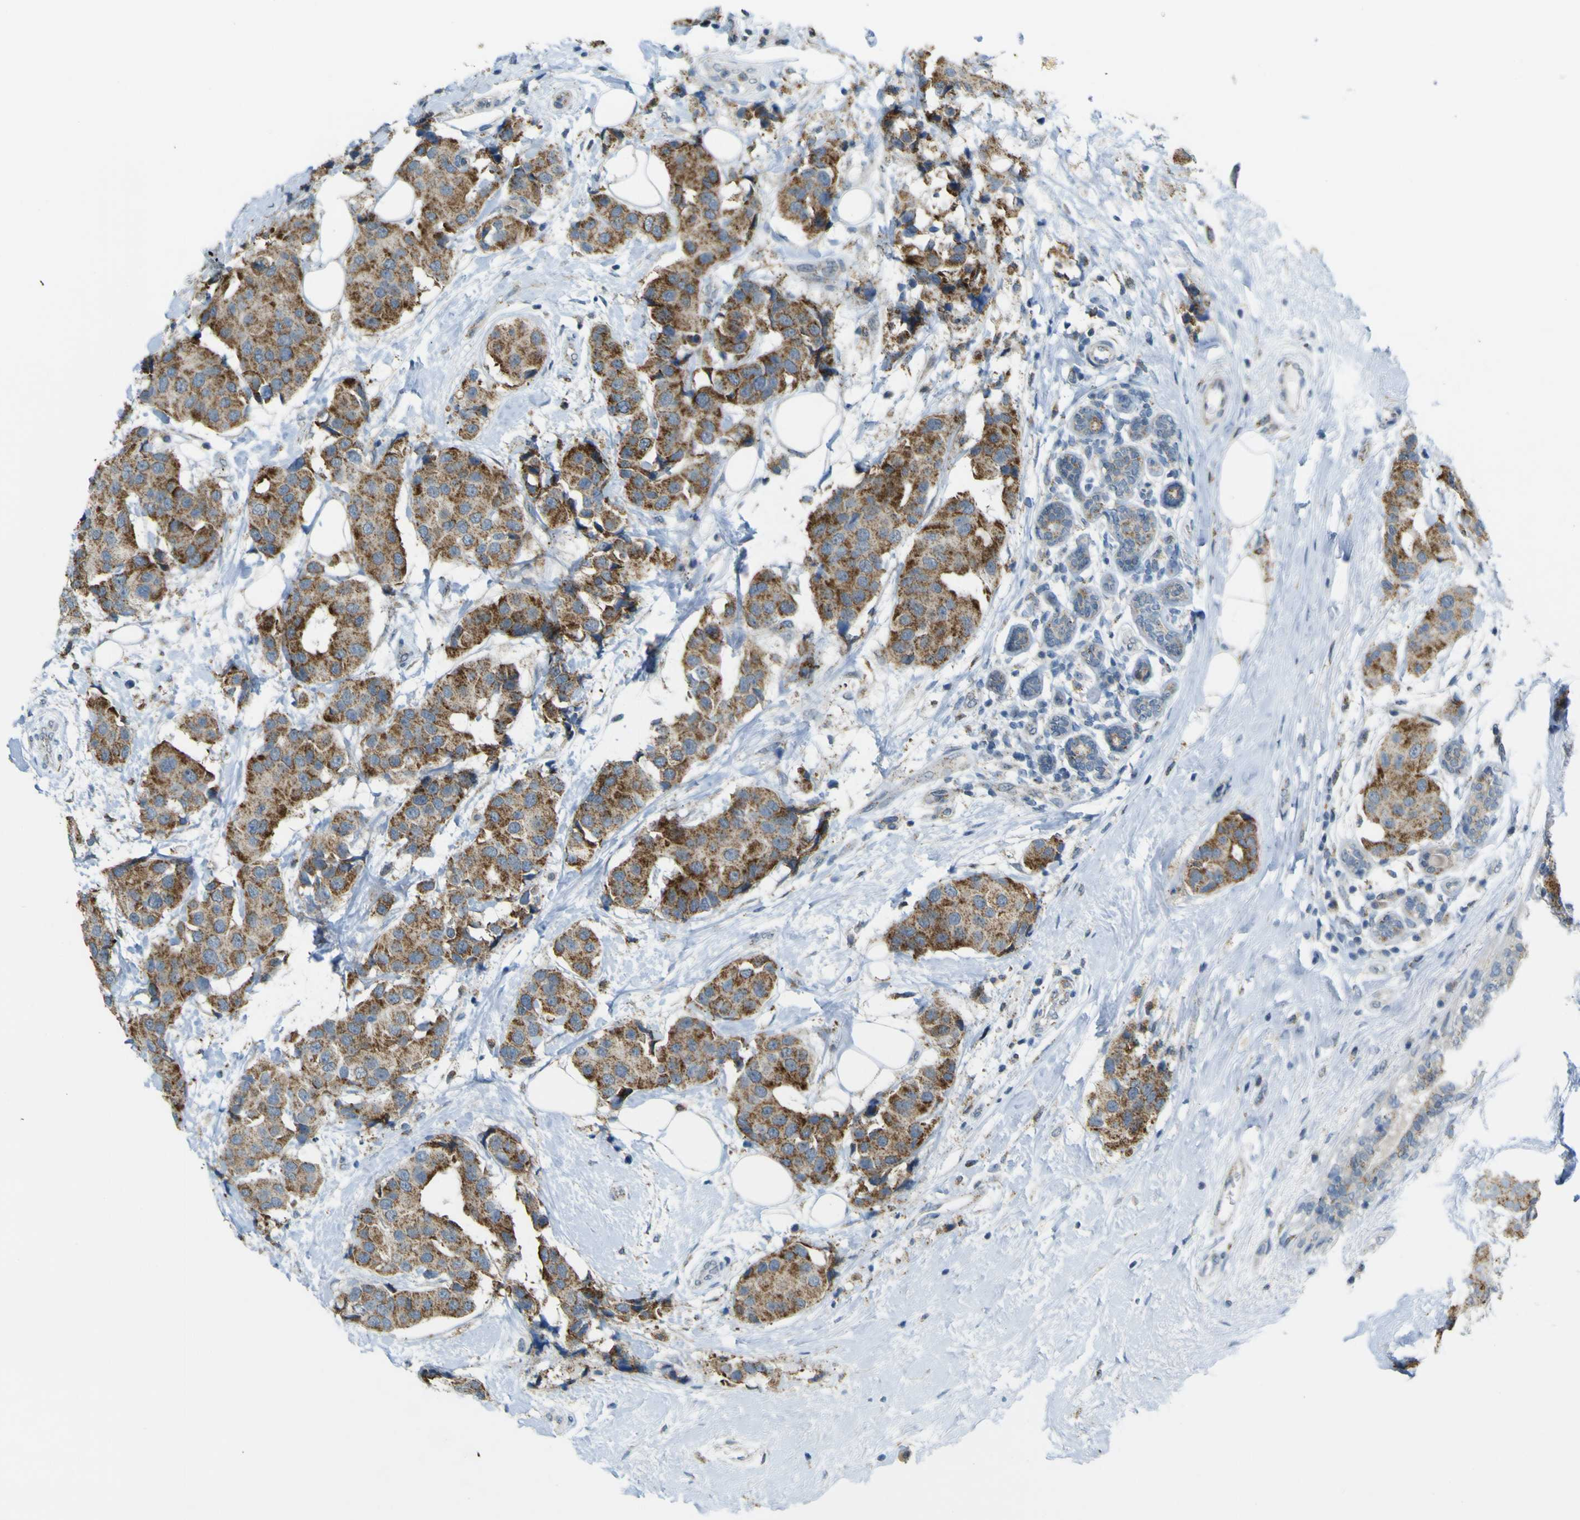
{"staining": {"intensity": "moderate", "quantity": ">75%", "location": "cytoplasmic/membranous"}, "tissue": "breast cancer", "cell_type": "Tumor cells", "image_type": "cancer", "snomed": [{"axis": "morphology", "description": "Normal tissue, NOS"}, {"axis": "morphology", "description": "Duct carcinoma"}, {"axis": "topography", "description": "Breast"}], "caption": "Approximately >75% of tumor cells in human breast cancer (intraductal carcinoma) reveal moderate cytoplasmic/membranous protein expression as visualized by brown immunohistochemical staining.", "gene": "ACBD5", "patient": {"sex": "female", "age": 39}}